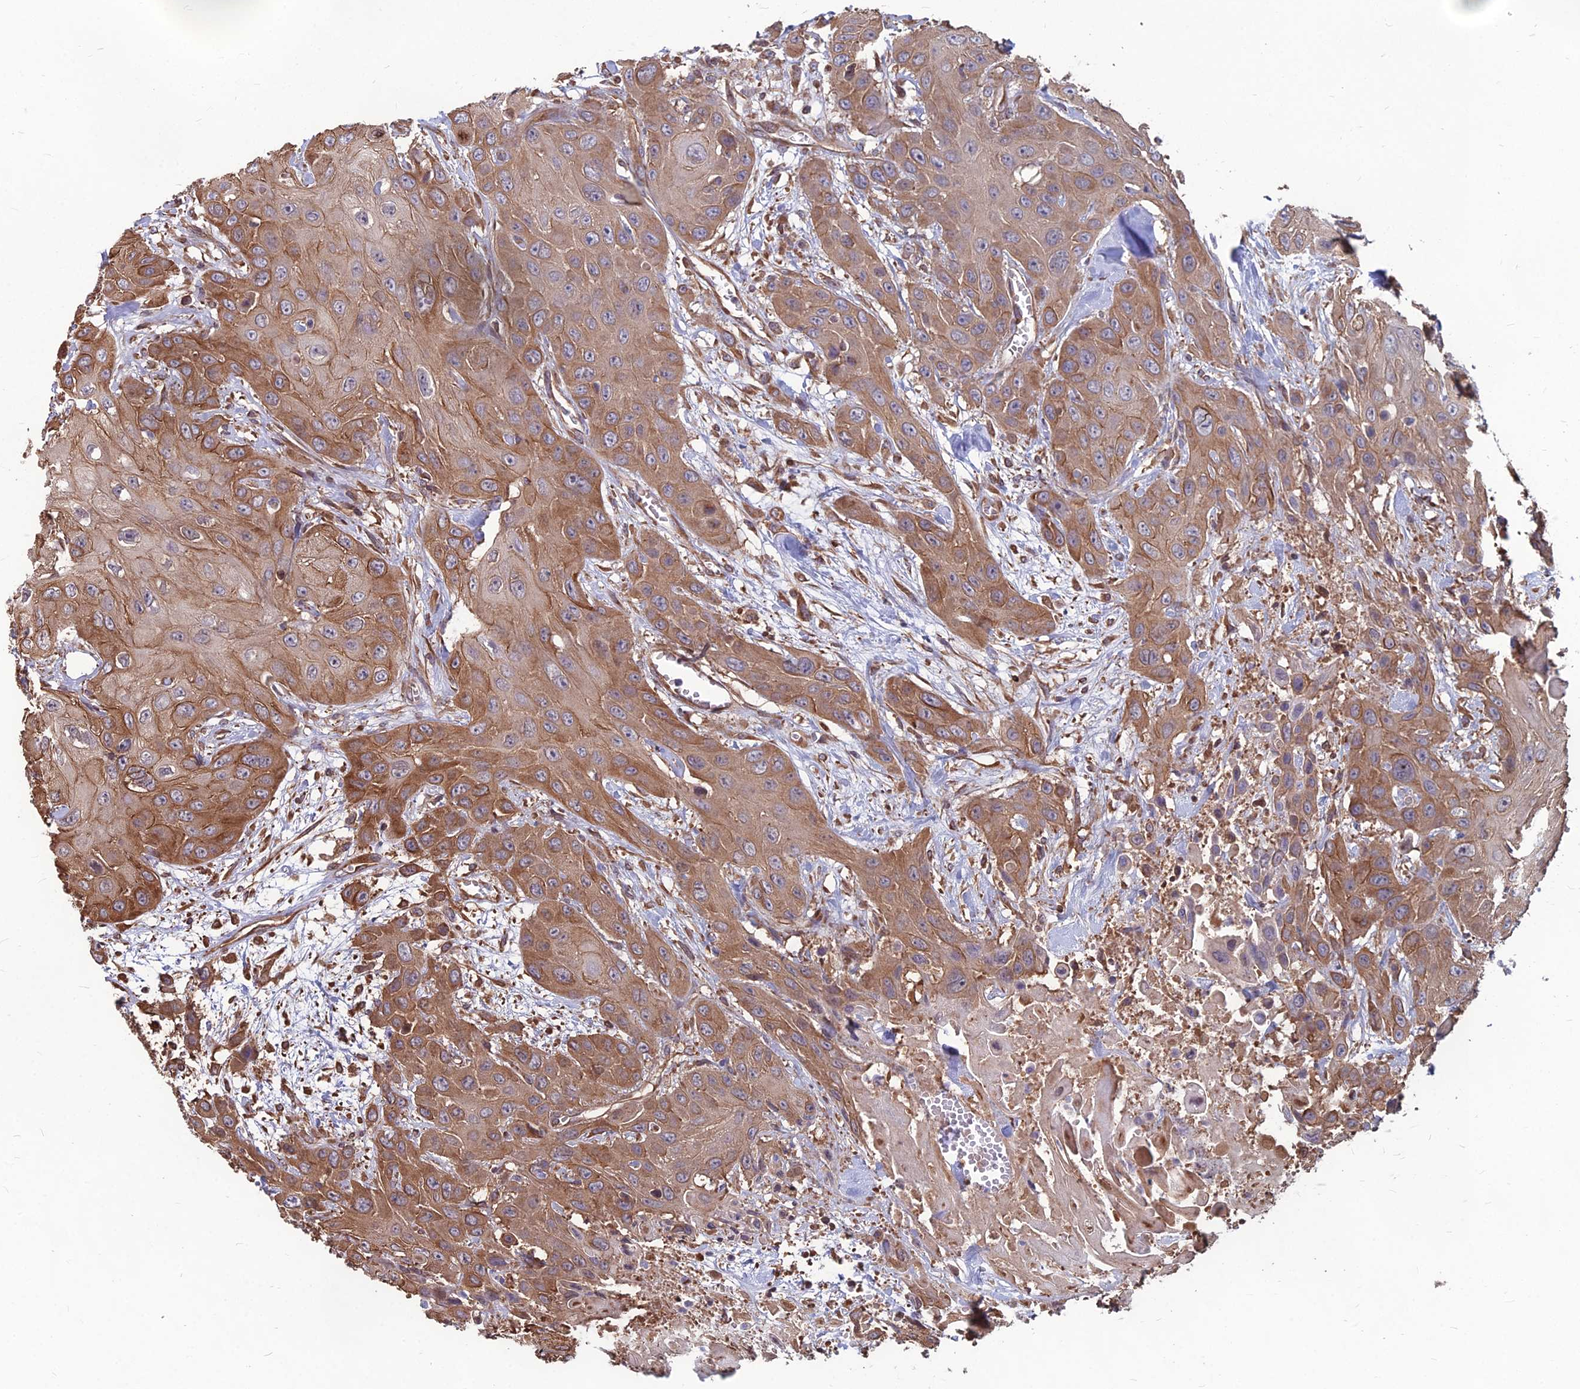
{"staining": {"intensity": "moderate", "quantity": ">75%", "location": "cytoplasmic/membranous"}, "tissue": "head and neck cancer", "cell_type": "Tumor cells", "image_type": "cancer", "snomed": [{"axis": "morphology", "description": "Squamous cell carcinoma, NOS"}, {"axis": "topography", "description": "Head-Neck"}], "caption": "A high-resolution image shows immunohistochemistry staining of head and neck cancer (squamous cell carcinoma), which demonstrates moderate cytoplasmic/membranous positivity in about >75% of tumor cells.", "gene": "LSM6", "patient": {"sex": "male", "age": 81}}